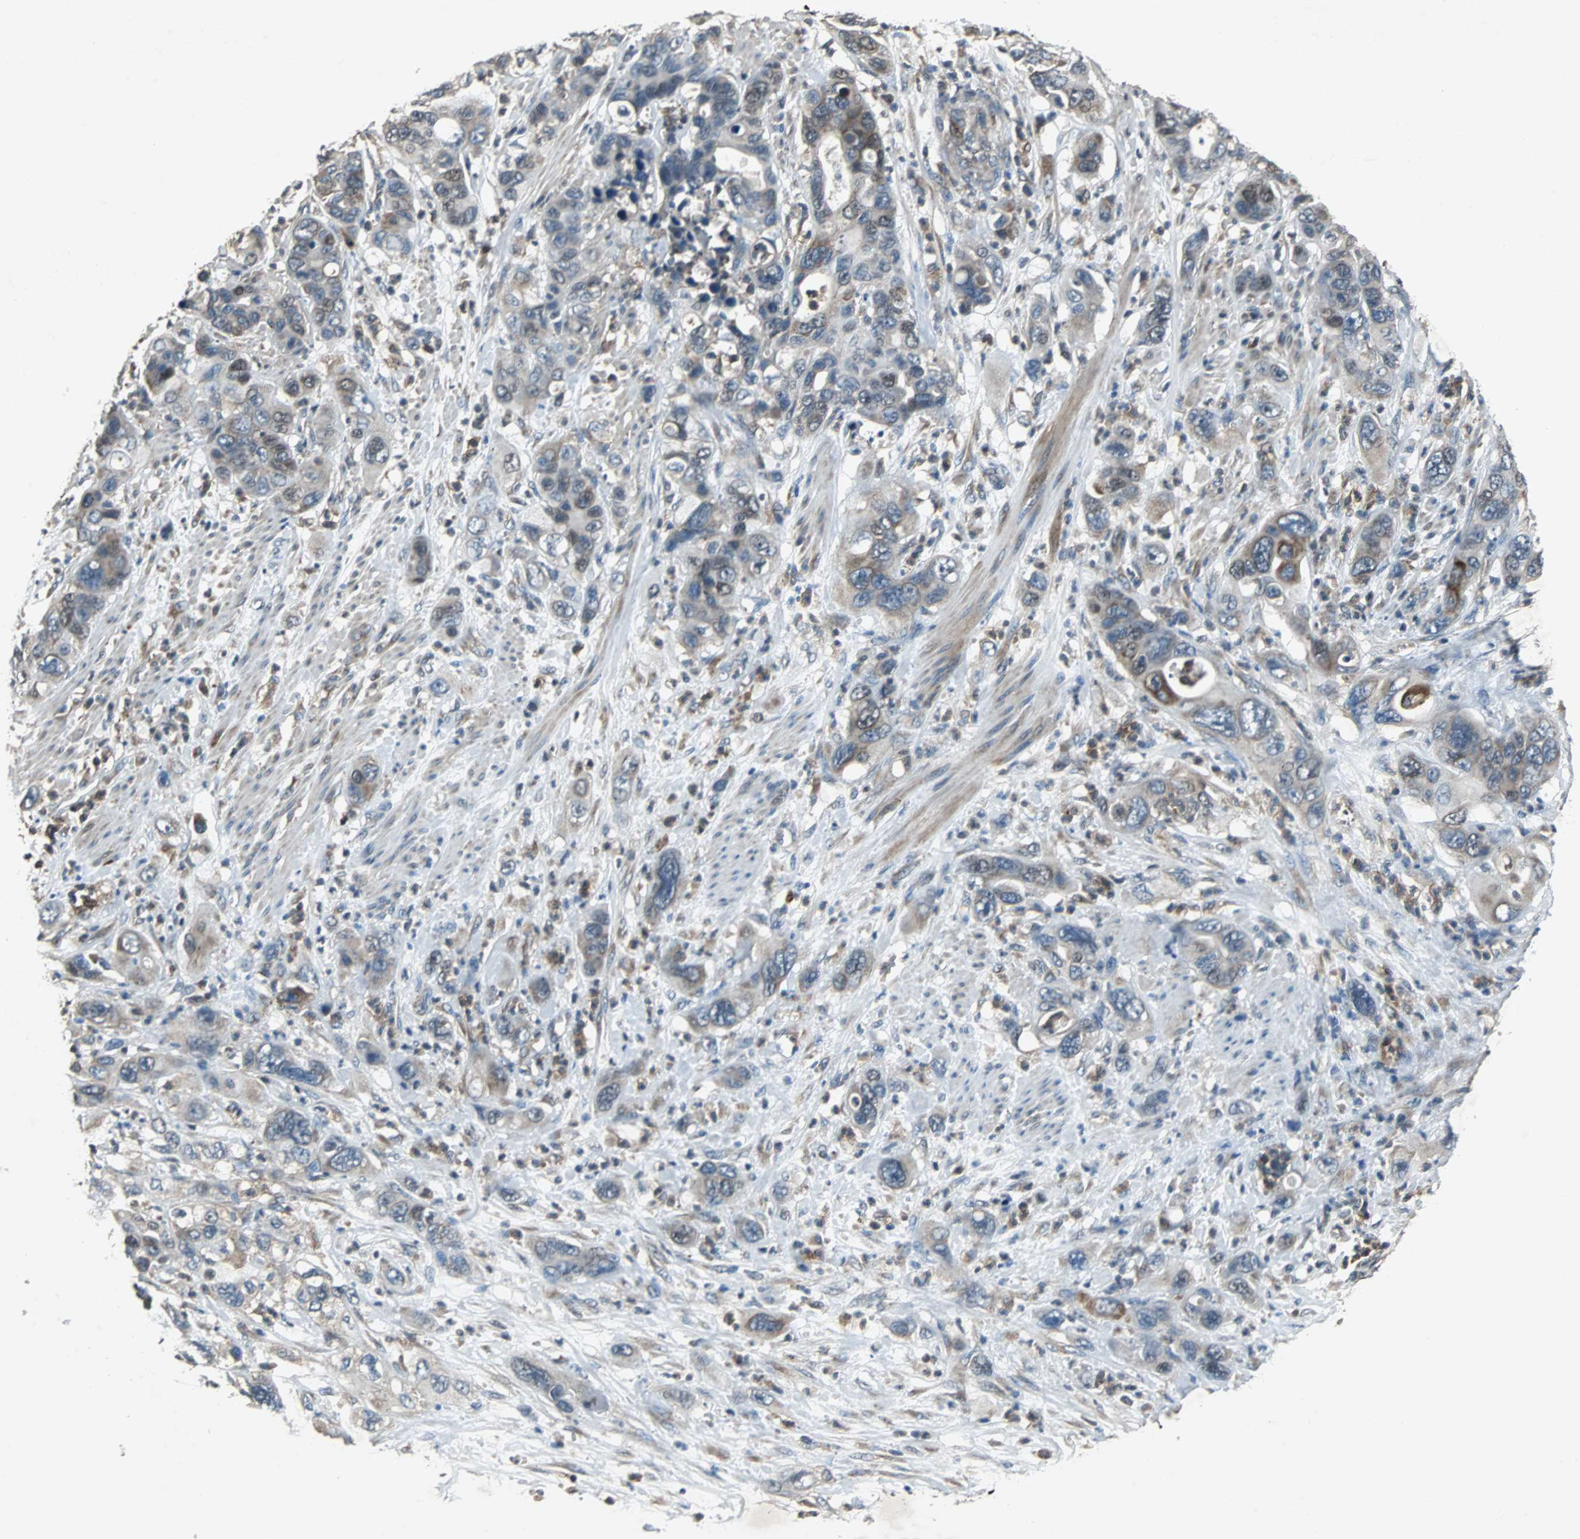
{"staining": {"intensity": "weak", "quantity": "25%-75%", "location": "cytoplasmic/membranous"}, "tissue": "pancreatic cancer", "cell_type": "Tumor cells", "image_type": "cancer", "snomed": [{"axis": "morphology", "description": "Adenocarcinoma, NOS"}, {"axis": "topography", "description": "Pancreas"}], "caption": "Immunohistochemical staining of human pancreatic cancer (adenocarcinoma) demonstrates weak cytoplasmic/membranous protein expression in approximately 25%-75% of tumor cells.", "gene": "SOS1", "patient": {"sex": "female", "age": 71}}